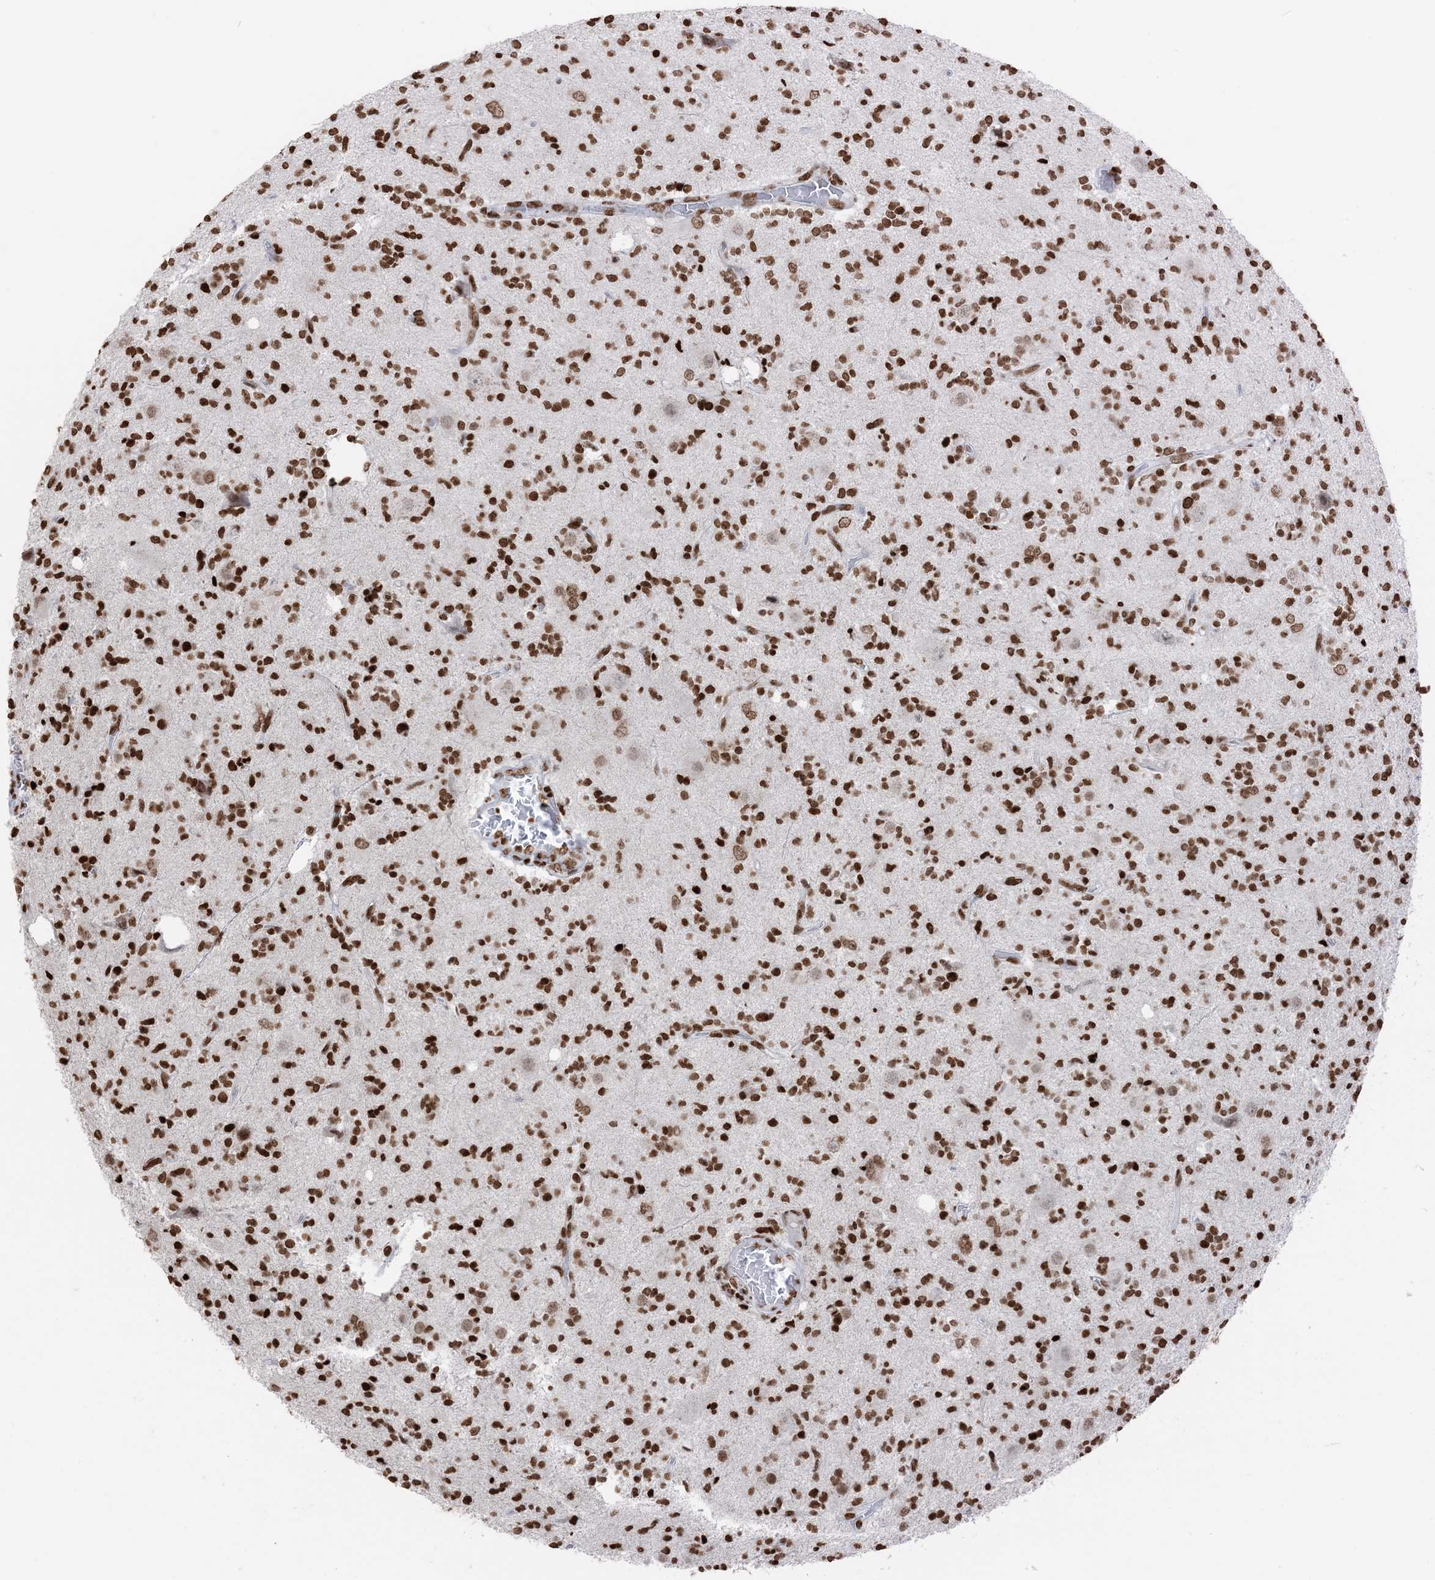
{"staining": {"intensity": "strong", "quantity": ">75%", "location": "nuclear"}, "tissue": "glioma", "cell_type": "Tumor cells", "image_type": "cancer", "snomed": [{"axis": "morphology", "description": "Glioma, malignant, High grade"}, {"axis": "topography", "description": "Brain"}], "caption": "Human glioma stained with a protein marker exhibits strong staining in tumor cells.", "gene": "H3-3B", "patient": {"sex": "male", "age": 34}}